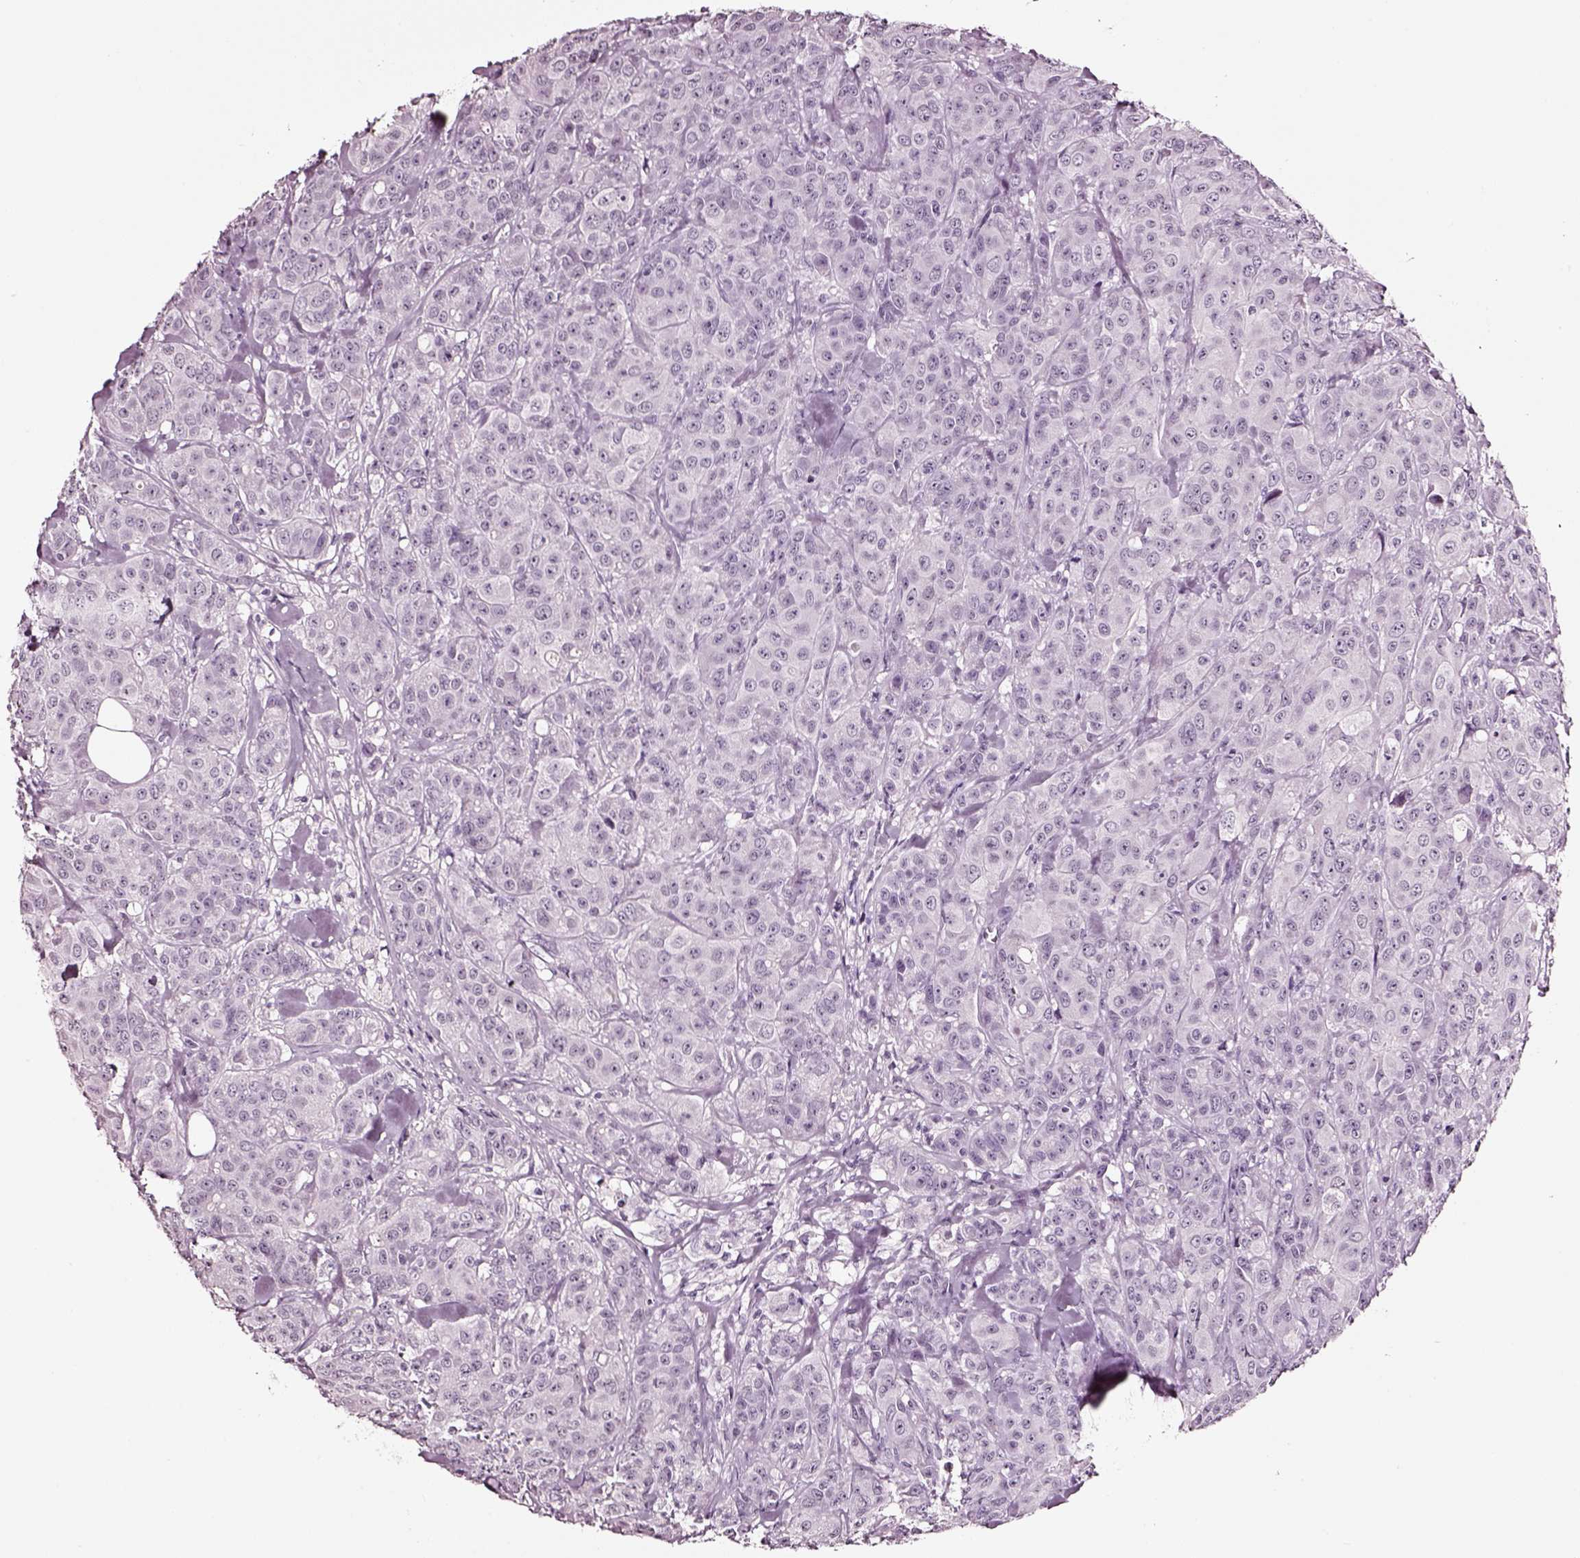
{"staining": {"intensity": "negative", "quantity": "none", "location": "none"}, "tissue": "breast cancer", "cell_type": "Tumor cells", "image_type": "cancer", "snomed": [{"axis": "morphology", "description": "Duct carcinoma"}, {"axis": "topography", "description": "Breast"}], "caption": "An image of human breast cancer is negative for staining in tumor cells.", "gene": "SMIM17", "patient": {"sex": "female", "age": 43}}